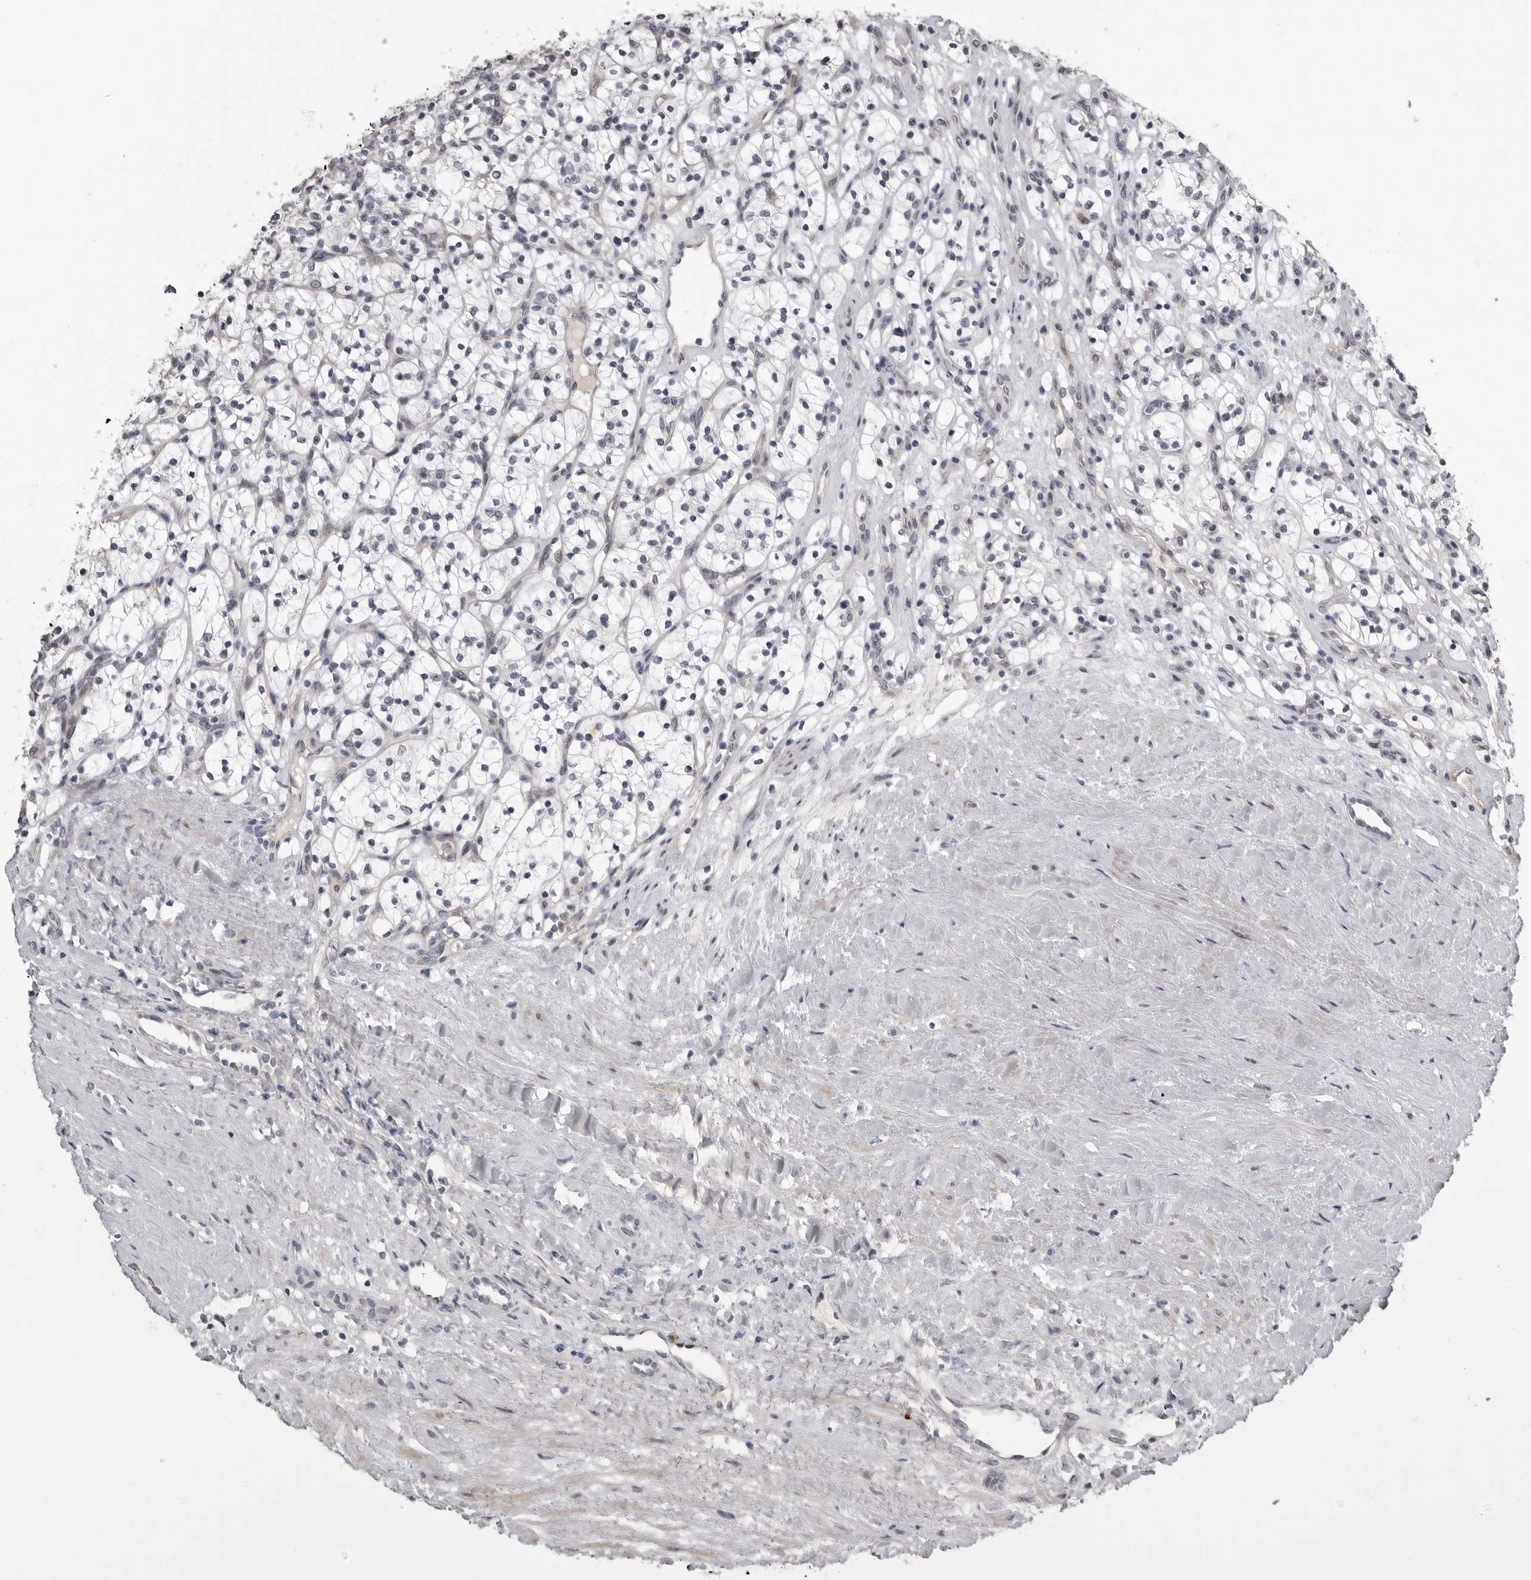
{"staining": {"intensity": "negative", "quantity": "none", "location": "none"}, "tissue": "renal cancer", "cell_type": "Tumor cells", "image_type": "cancer", "snomed": [{"axis": "morphology", "description": "Adenocarcinoma, NOS"}, {"axis": "topography", "description": "Kidney"}], "caption": "Immunohistochemistry (IHC) photomicrograph of human adenocarcinoma (renal) stained for a protein (brown), which displays no positivity in tumor cells. Brightfield microscopy of immunohistochemistry stained with DAB (brown) and hematoxylin (blue), captured at high magnification.", "gene": "PRRX2", "patient": {"sex": "female", "age": 57}}